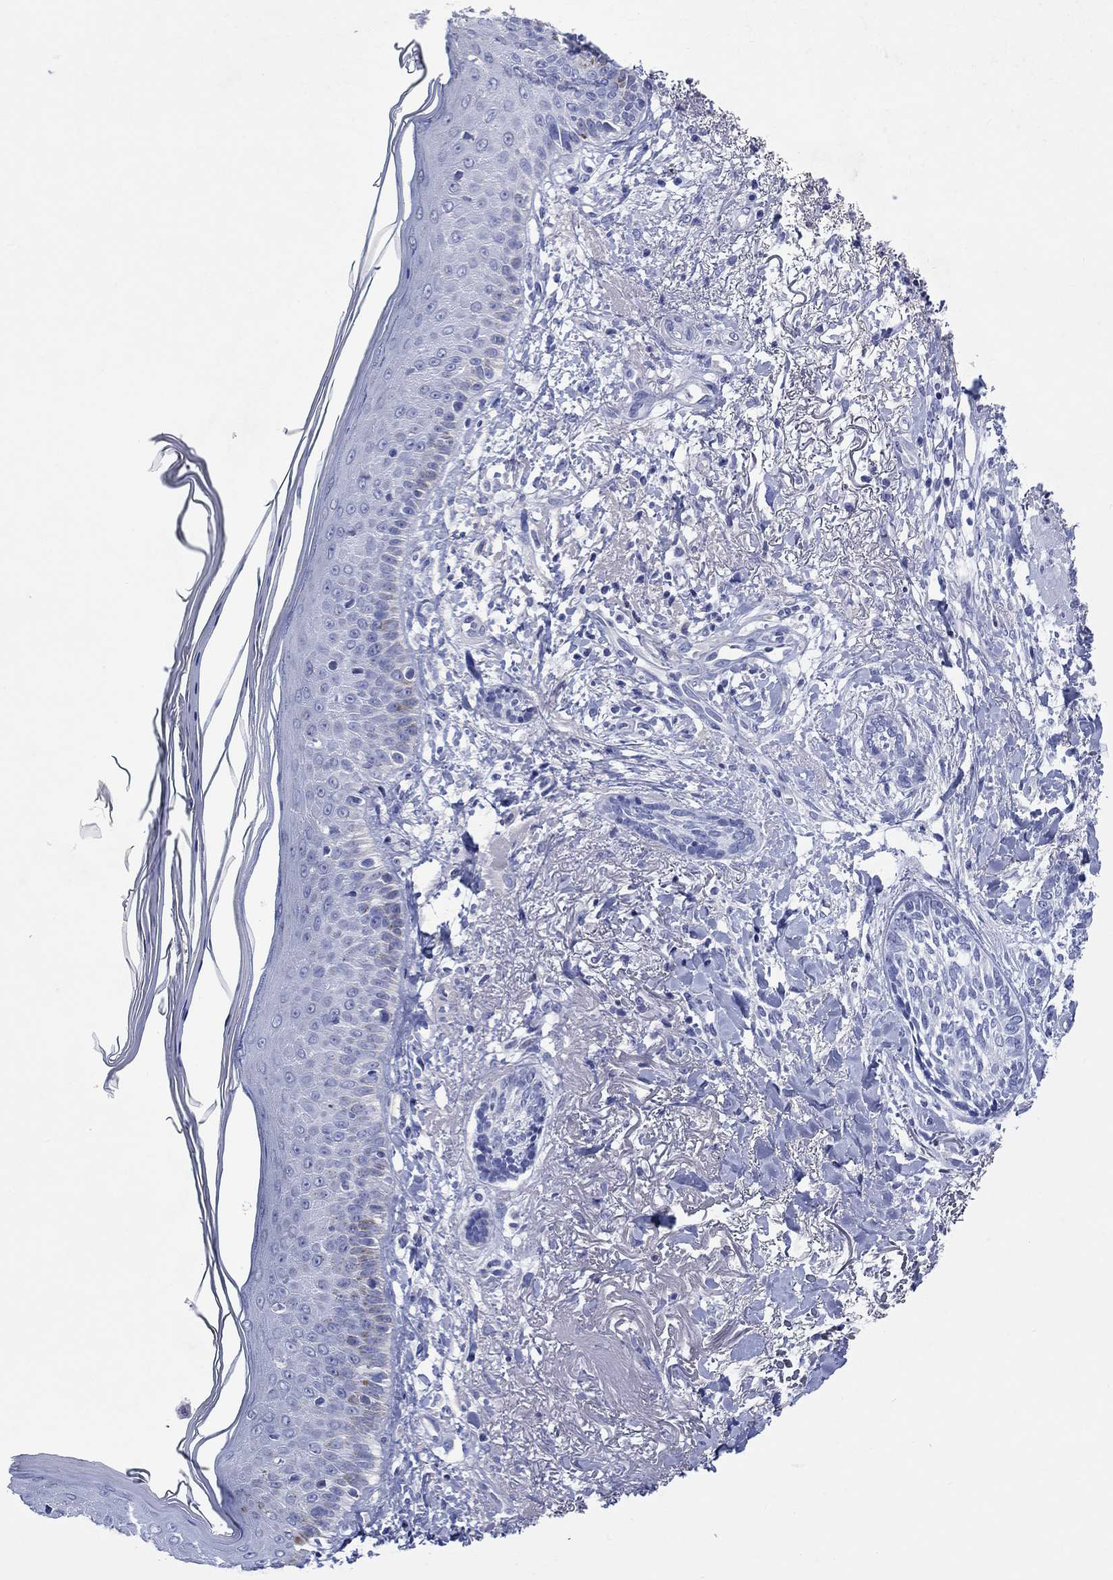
{"staining": {"intensity": "negative", "quantity": "none", "location": "none"}, "tissue": "skin cancer", "cell_type": "Tumor cells", "image_type": "cancer", "snomed": [{"axis": "morphology", "description": "Normal tissue, NOS"}, {"axis": "morphology", "description": "Basal cell carcinoma"}, {"axis": "topography", "description": "Skin"}], "caption": "Tumor cells are negative for brown protein staining in basal cell carcinoma (skin).", "gene": "CACNG3", "patient": {"sex": "male", "age": 84}}